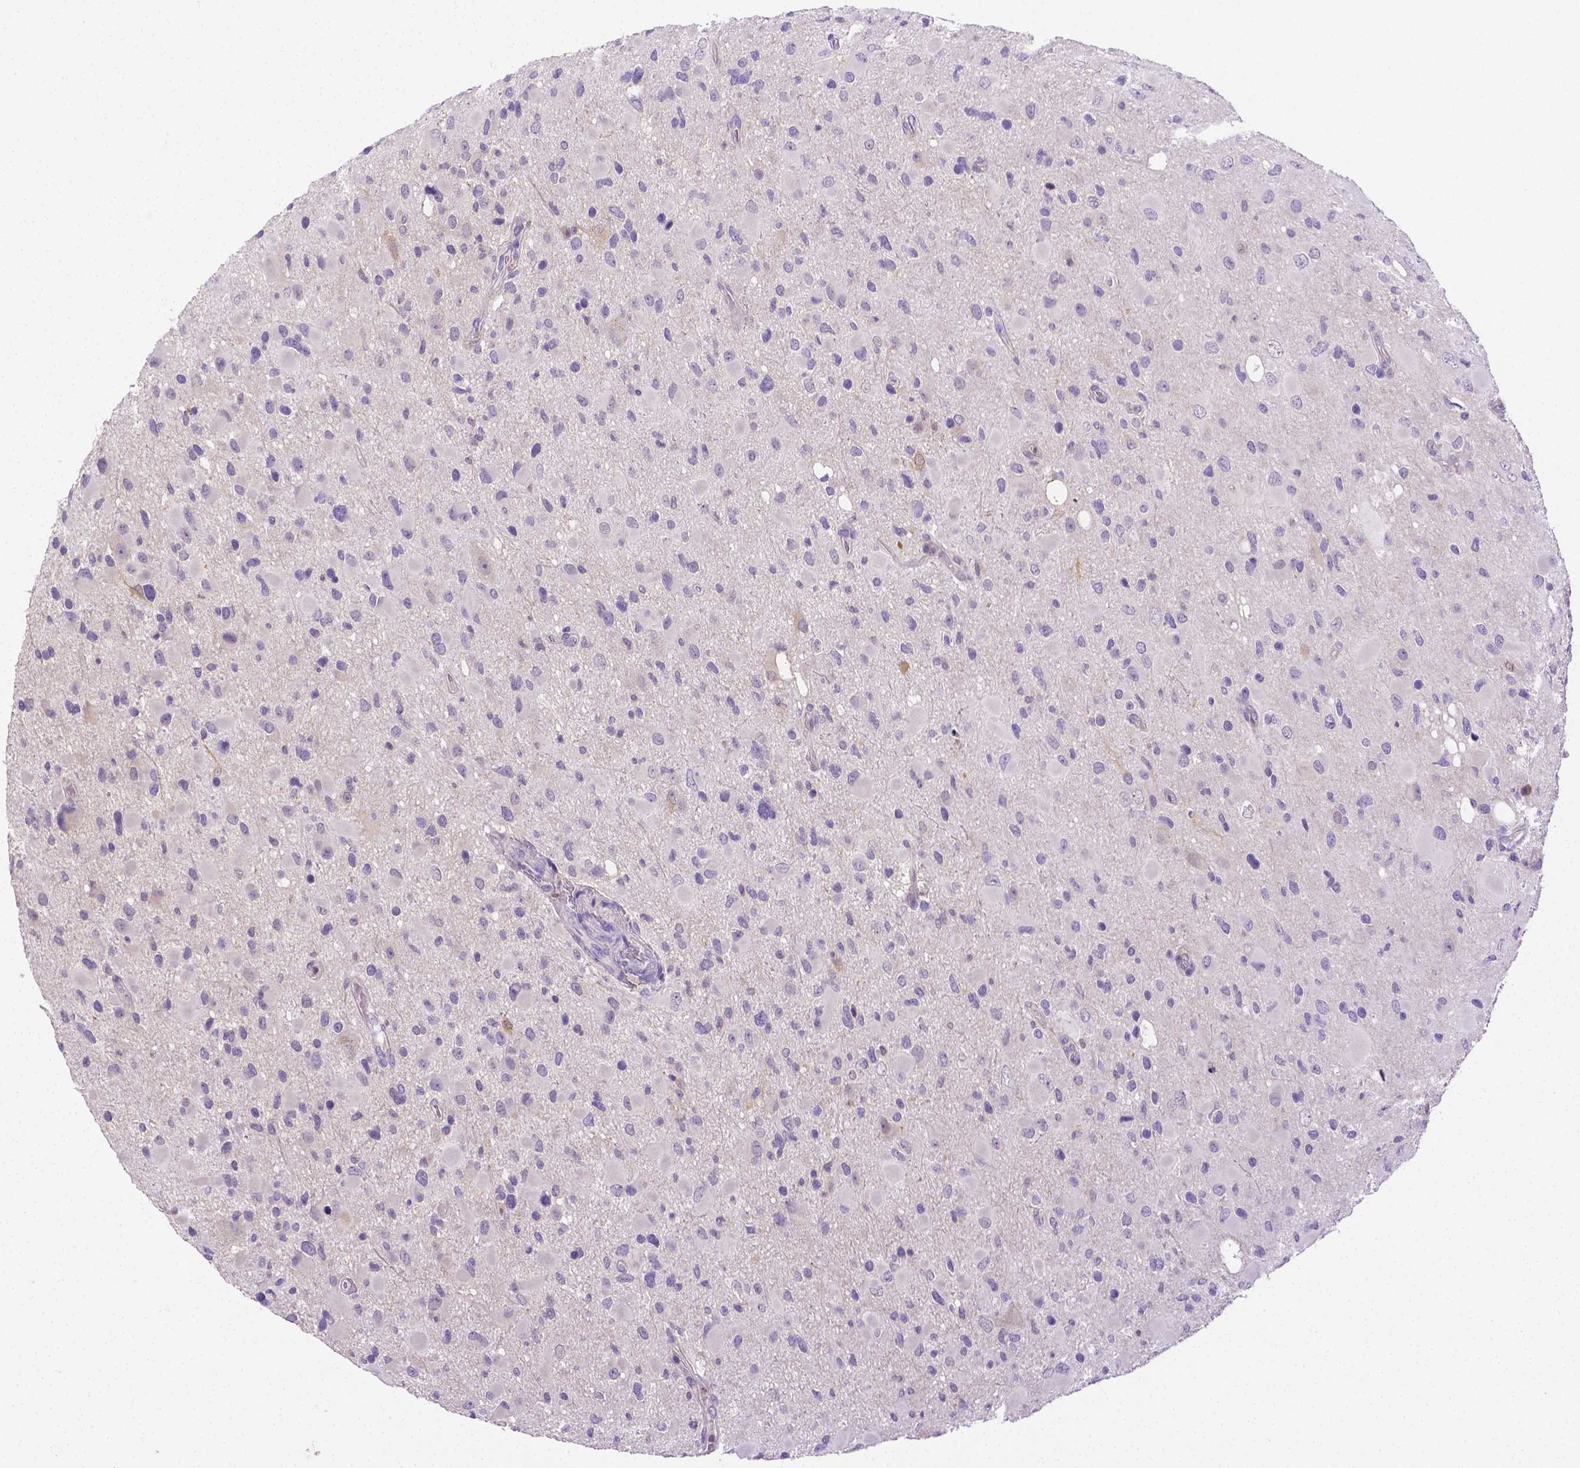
{"staining": {"intensity": "negative", "quantity": "none", "location": "none"}, "tissue": "glioma", "cell_type": "Tumor cells", "image_type": "cancer", "snomed": [{"axis": "morphology", "description": "Glioma, malignant, Low grade"}, {"axis": "topography", "description": "Brain"}], "caption": "This photomicrograph is of glioma stained with immunohistochemistry (IHC) to label a protein in brown with the nuclei are counter-stained blue. There is no positivity in tumor cells.", "gene": "NXPH2", "patient": {"sex": "female", "age": 32}}